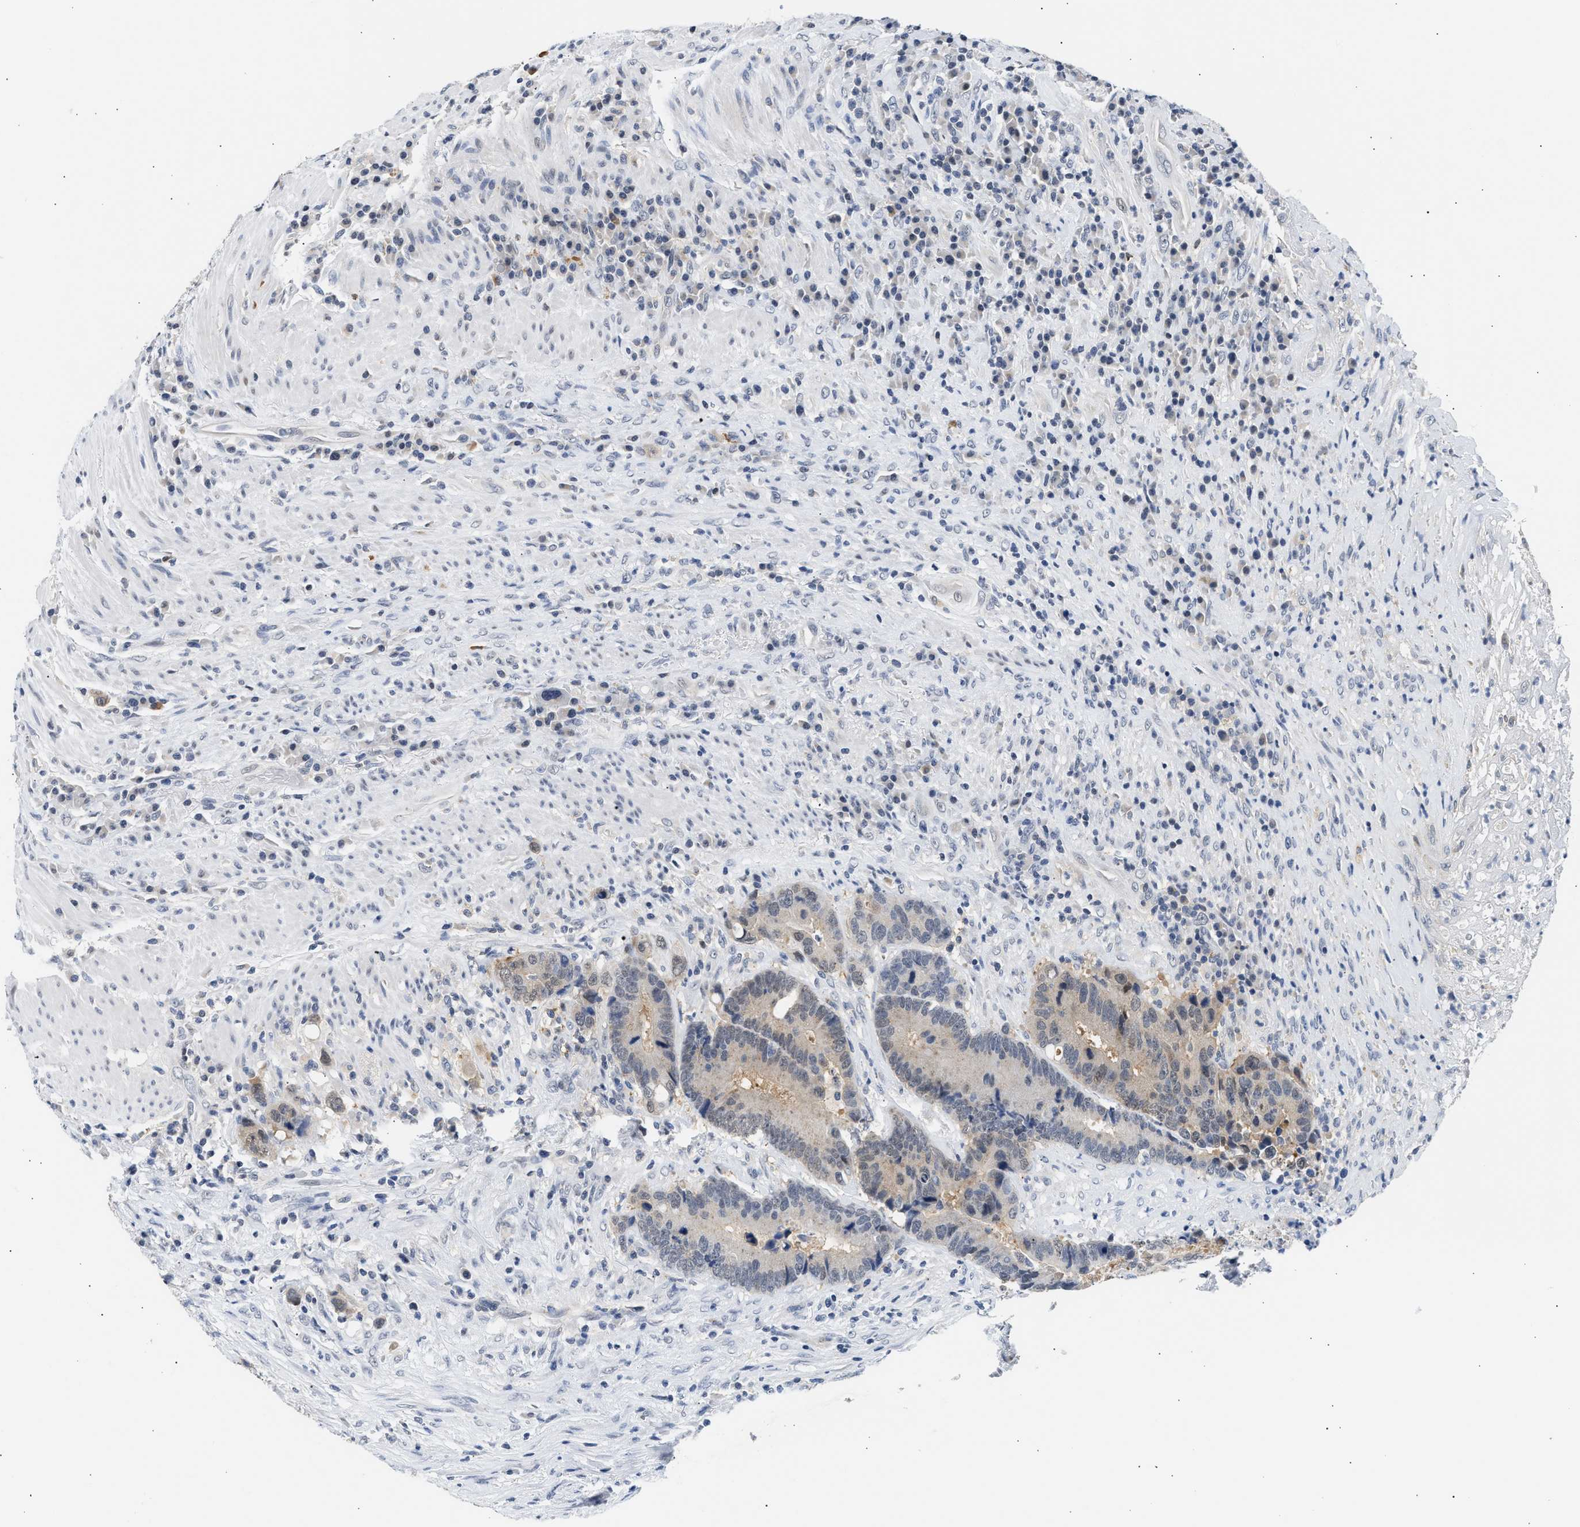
{"staining": {"intensity": "moderate", "quantity": "<25%", "location": "cytoplasmic/membranous"}, "tissue": "colorectal cancer", "cell_type": "Tumor cells", "image_type": "cancer", "snomed": [{"axis": "morphology", "description": "Adenocarcinoma, NOS"}, {"axis": "topography", "description": "Rectum"}], "caption": "Immunohistochemistry (IHC) of colorectal cancer (adenocarcinoma) reveals low levels of moderate cytoplasmic/membranous positivity in approximately <25% of tumor cells.", "gene": "PPM1L", "patient": {"sex": "female", "age": 89}}